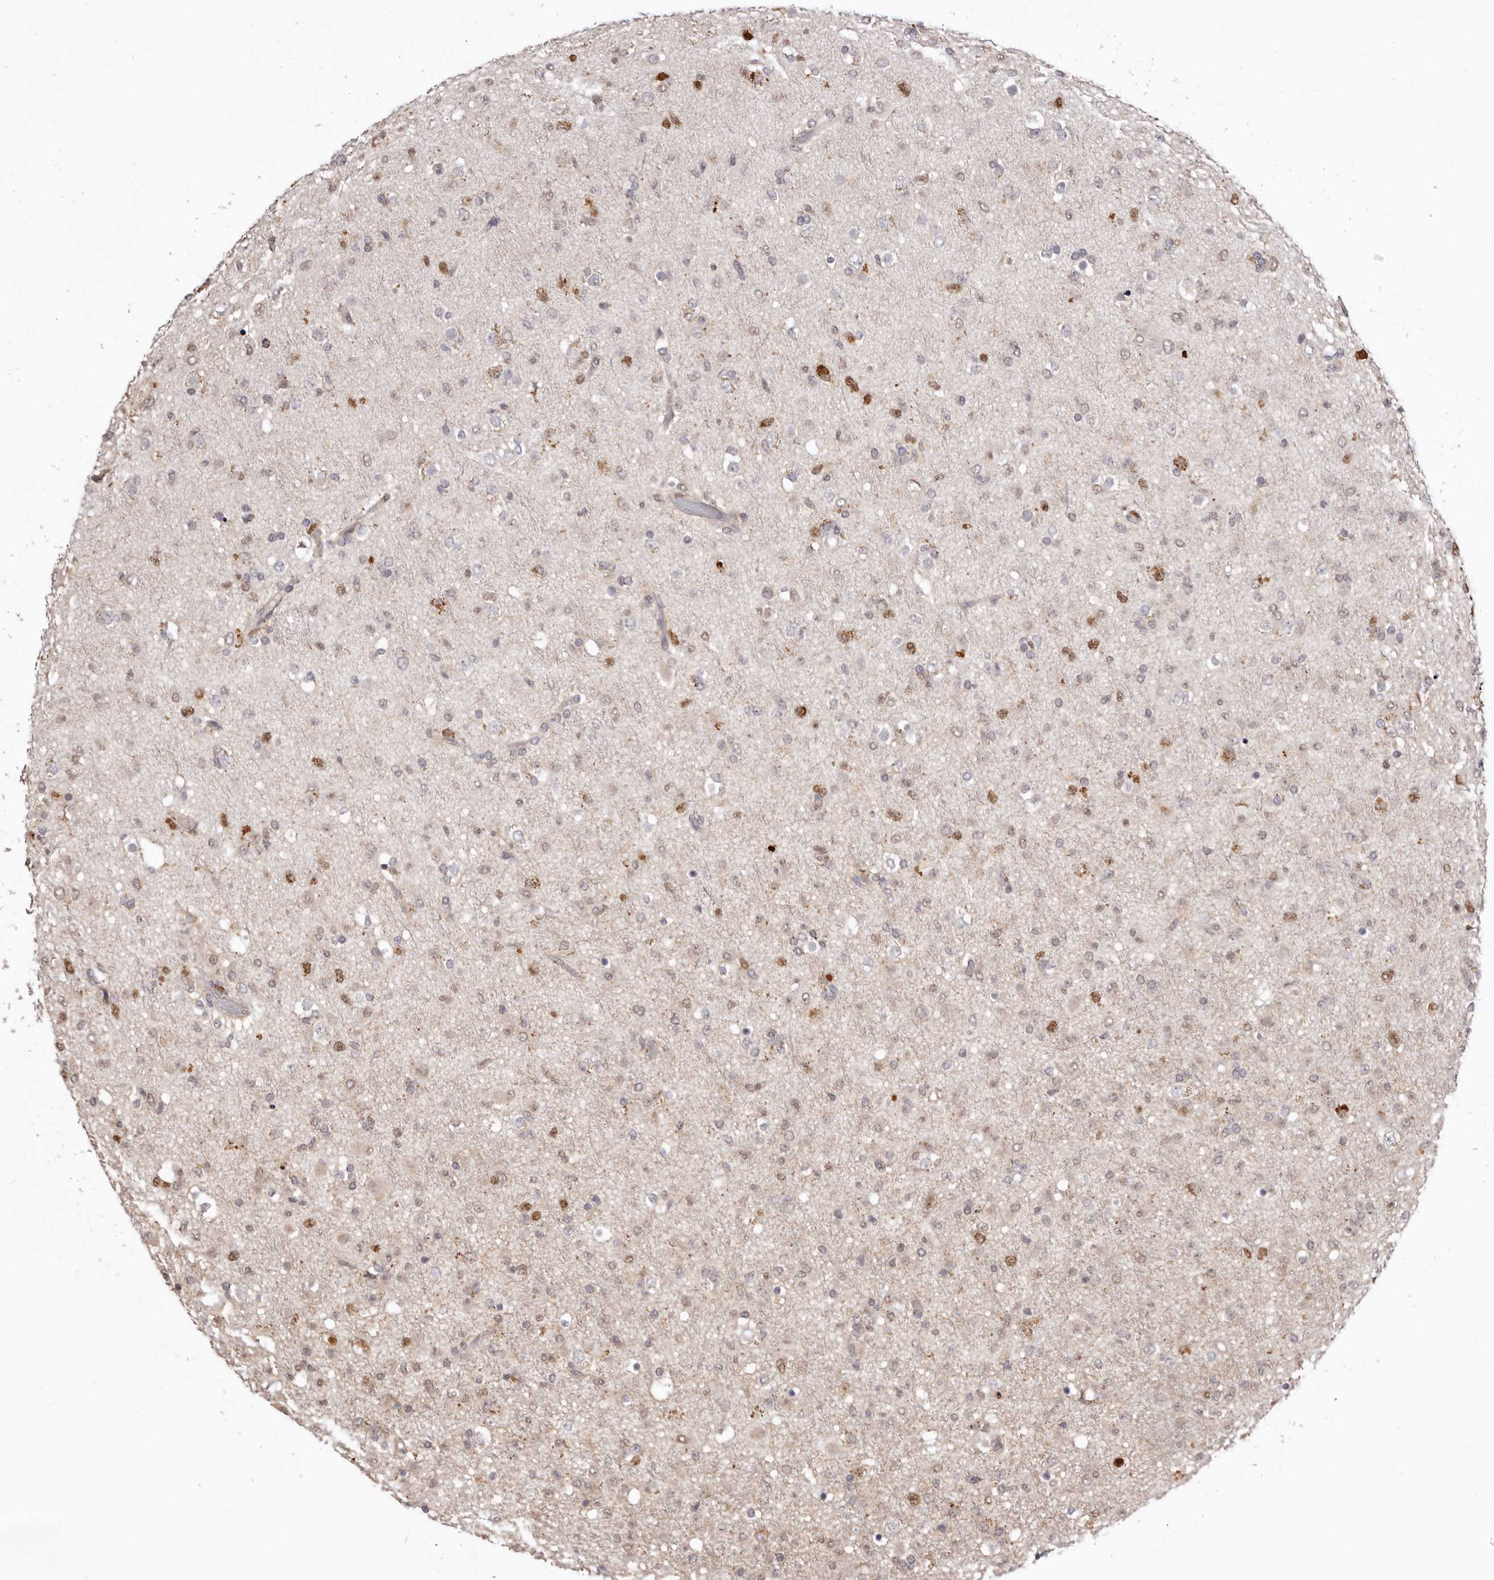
{"staining": {"intensity": "weak", "quantity": "25%-75%", "location": "nuclear"}, "tissue": "glioma", "cell_type": "Tumor cells", "image_type": "cancer", "snomed": [{"axis": "morphology", "description": "Glioma, malignant, Low grade"}, {"axis": "topography", "description": "Brain"}], "caption": "Weak nuclear staining is identified in approximately 25%-75% of tumor cells in low-grade glioma (malignant).", "gene": "NOTCH1", "patient": {"sex": "male", "age": 65}}